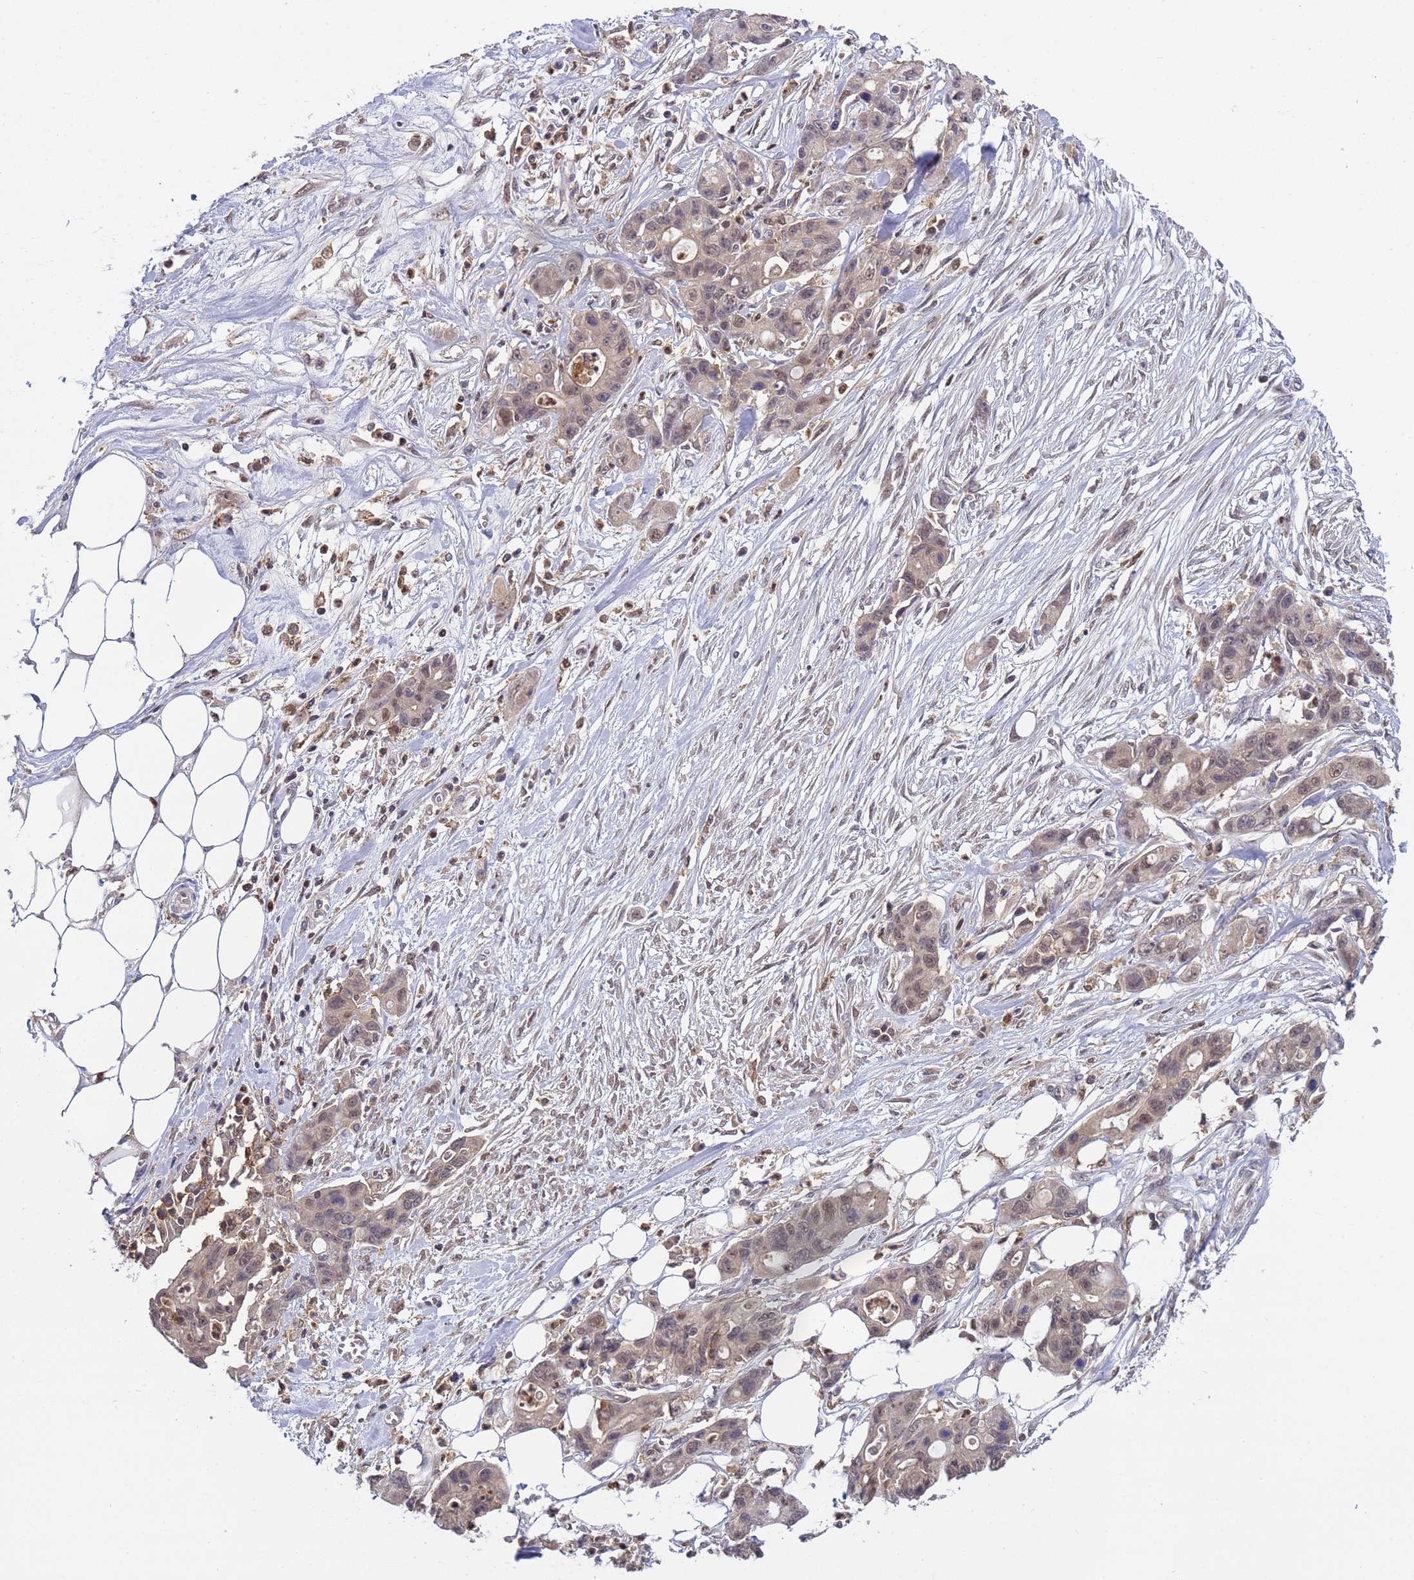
{"staining": {"intensity": "weak", "quantity": "25%-75%", "location": "nuclear"}, "tissue": "ovarian cancer", "cell_type": "Tumor cells", "image_type": "cancer", "snomed": [{"axis": "morphology", "description": "Cystadenocarcinoma, mucinous, NOS"}, {"axis": "topography", "description": "Ovary"}], "caption": "The immunohistochemical stain shows weak nuclear staining in tumor cells of ovarian mucinous cystadenocarcinoma tissue. The protein is stained brown, and the nuclei are stained in blue (DAB (3,3'-diaminobenzidine) IHC with brightfield microscopy, high magnification).", "gene": "CD53", "patient": {"sex": "female", "age": 70}}